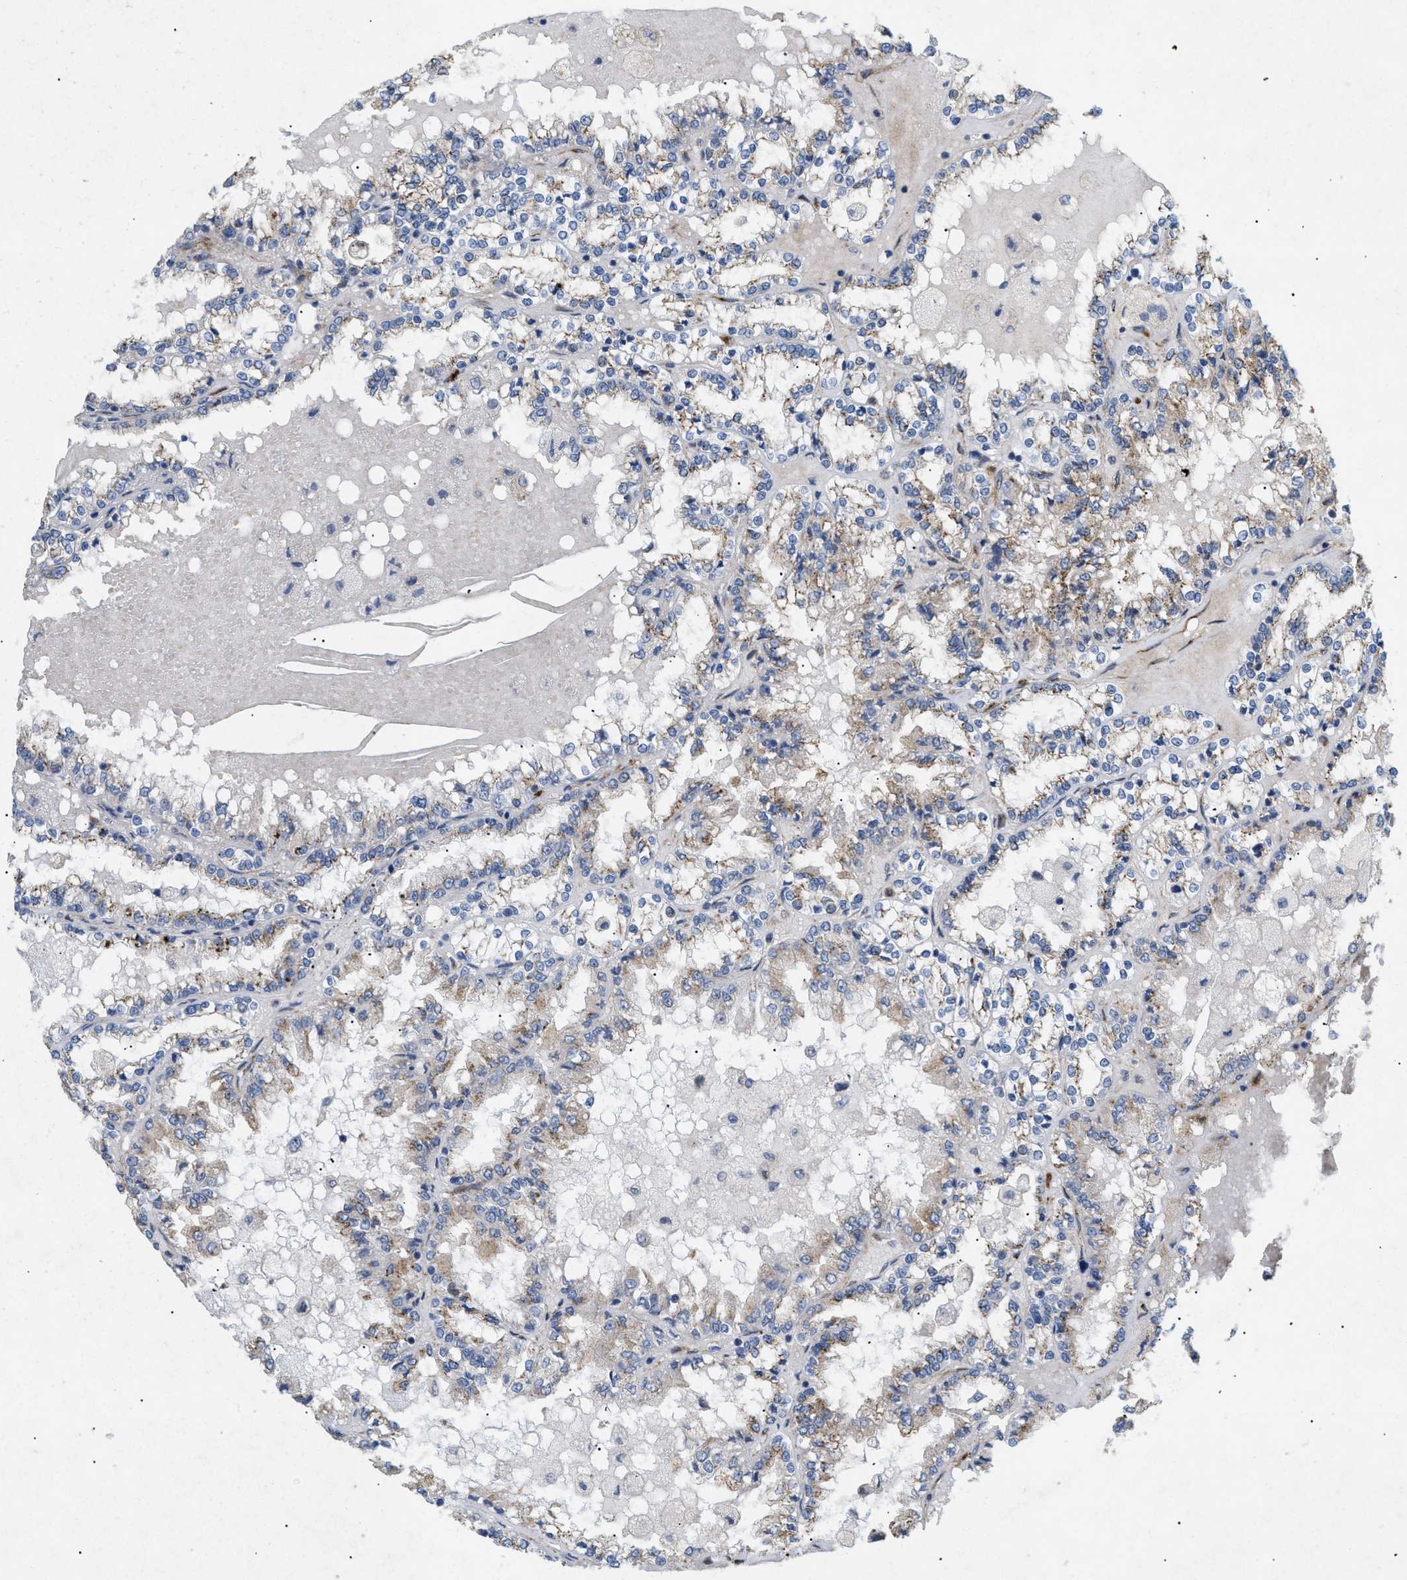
{"staining": {"intensity": "moderate", "quantity": "25%-75%", "location": "cytoplasmic/membranous"}, "tissue": "renal cancer", "cell_type": "Tumor cells", "image_type": "cancer", "snomed": [{"axis": "morphology", "description": "Adenocarcinoma, NOS"}, {"axis": "topography", "description": "Kidney"}], "caption": "A brown stain highlights moderate cytoplasmic/membranous expression of a protein in human renal cancer (adenocarcinoma) tumor cells.", "gene": "DCTN4", "patient": {"sex": "female", "age": 56}}